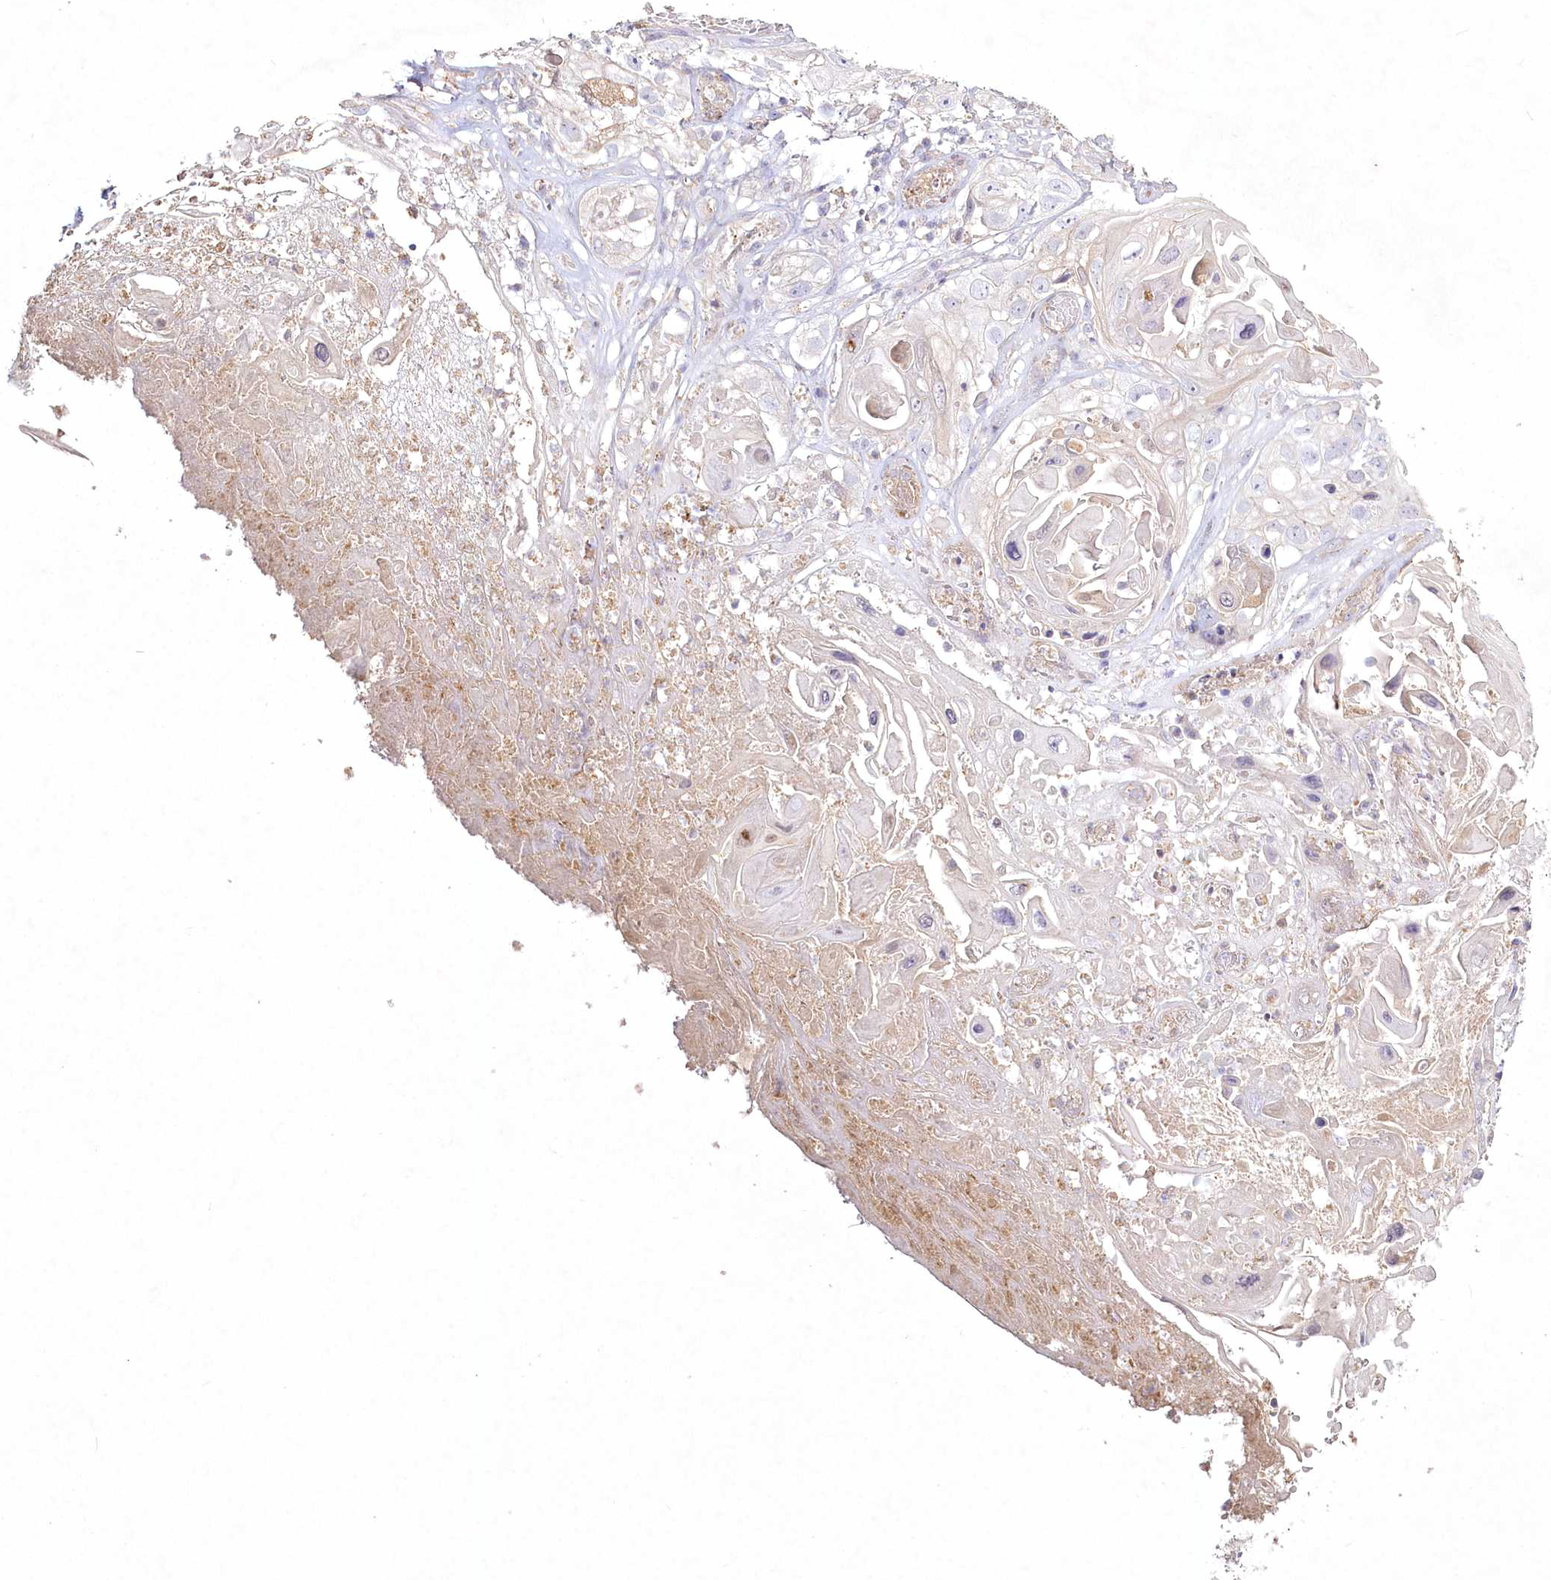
{"staining": {"intensity": "negative", "quantity": "none", "location": "none"}, "tissue": "skin cancer", "cell_type": "Tumor cells", "image_type": "cancer", "snomed": [{"axis": "morphology", "description": "Squamous cell carcinoma, NOS"}, {"axis": "topography", "description": "Skin"}], "caption": "Immunohistochemistry (IHC) photomicrograph of human skin cancer (squamous cell carcinoma) stained for a protein (brown), which reveals no expression in tumor cells. Nuclei are stained in blue.", "gene": "INPP4B", "patient": {"sex": "male", "age": 55}}